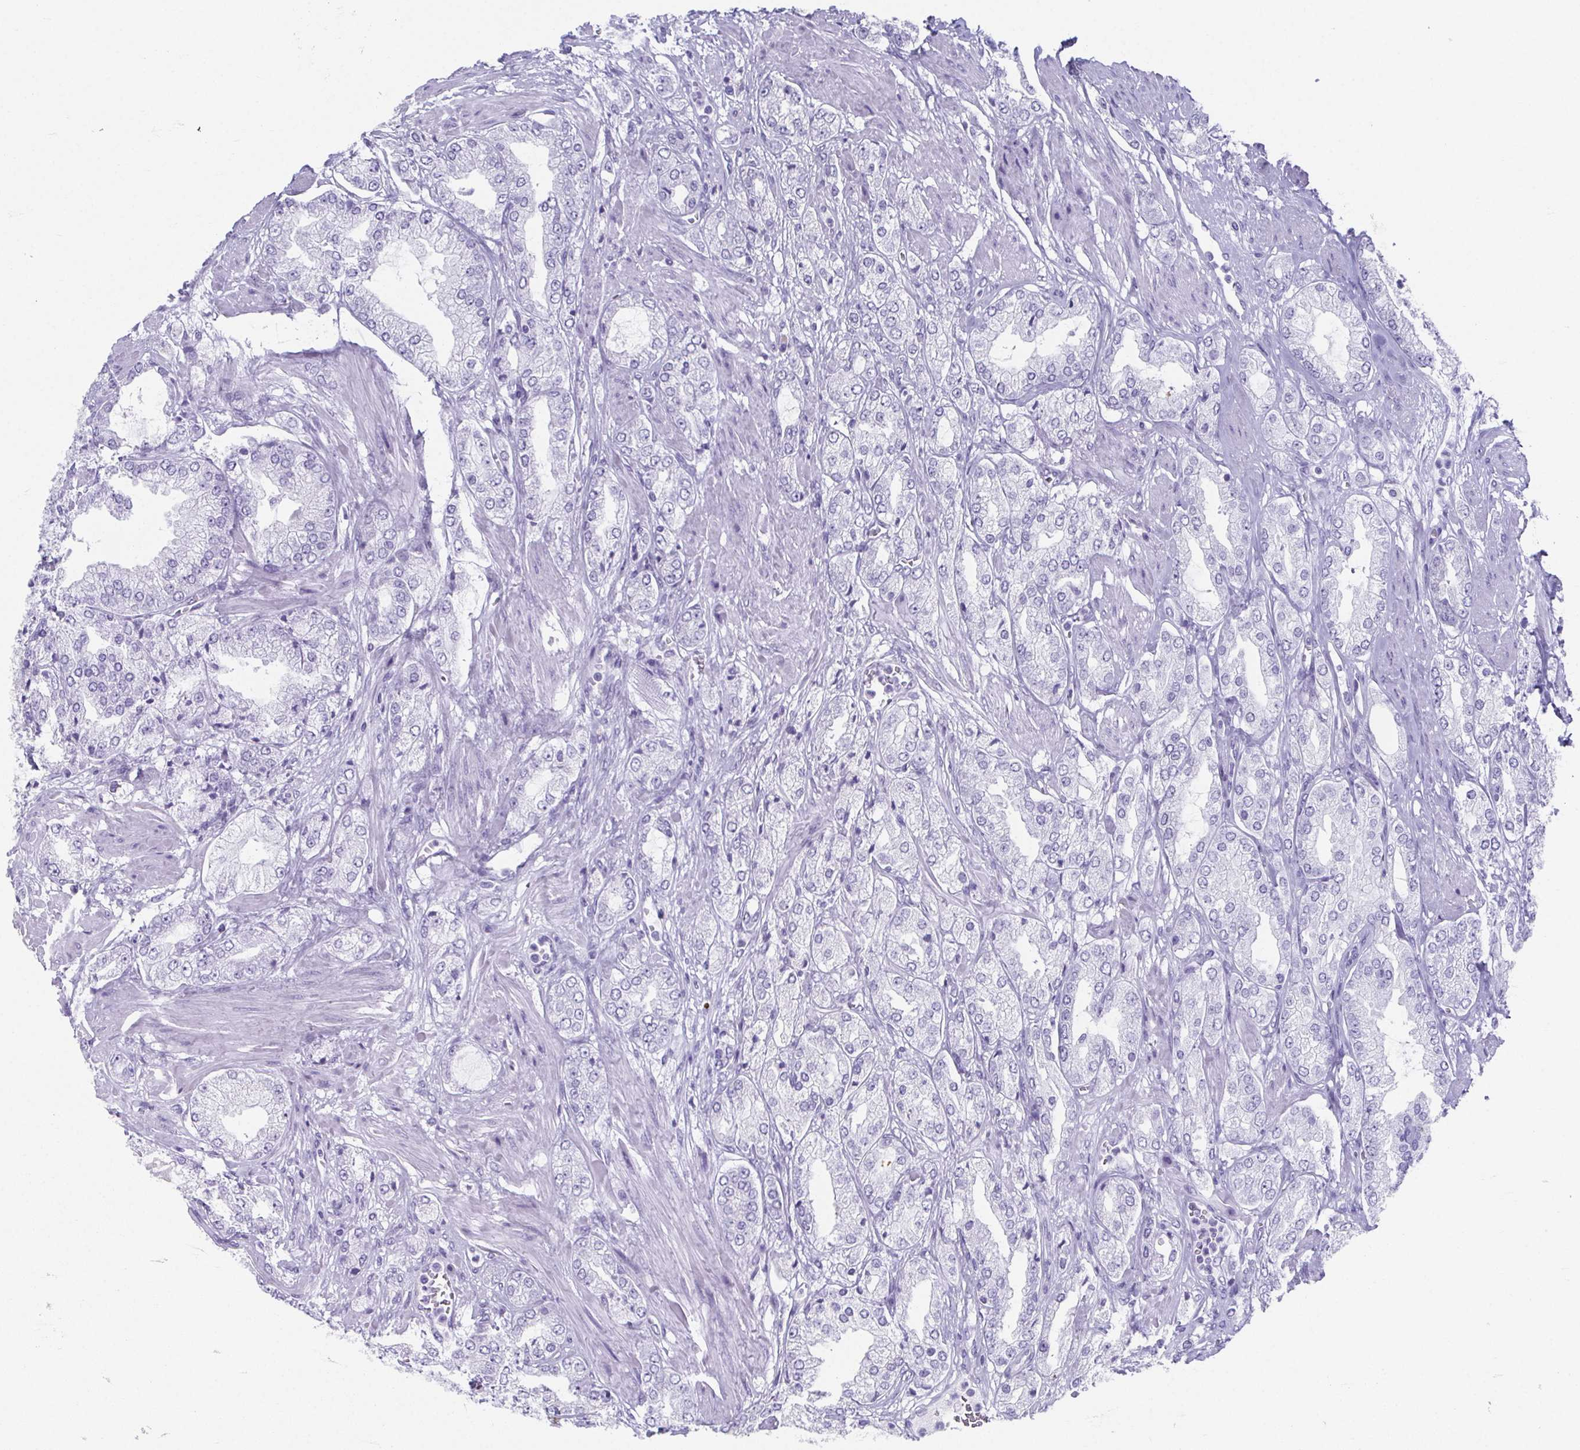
{"staining": {"intensity": "negative", "quantity": "none", "location": "none"}, "tissue": "prostate cancer", "cell_type": "Tumor cells", "image_type": "cancer", "snomed": [{"axis": "morphology", "description": "Adenocarcinoma, High grade"}, {"axis": "topography", "description": "Prostate"}], "caption": "Tumor cells show no significant positivity in prostate high-grade adenocarcinoma.", "gene": "GHRL", "patient": {"sex": "male", "age": 68}}